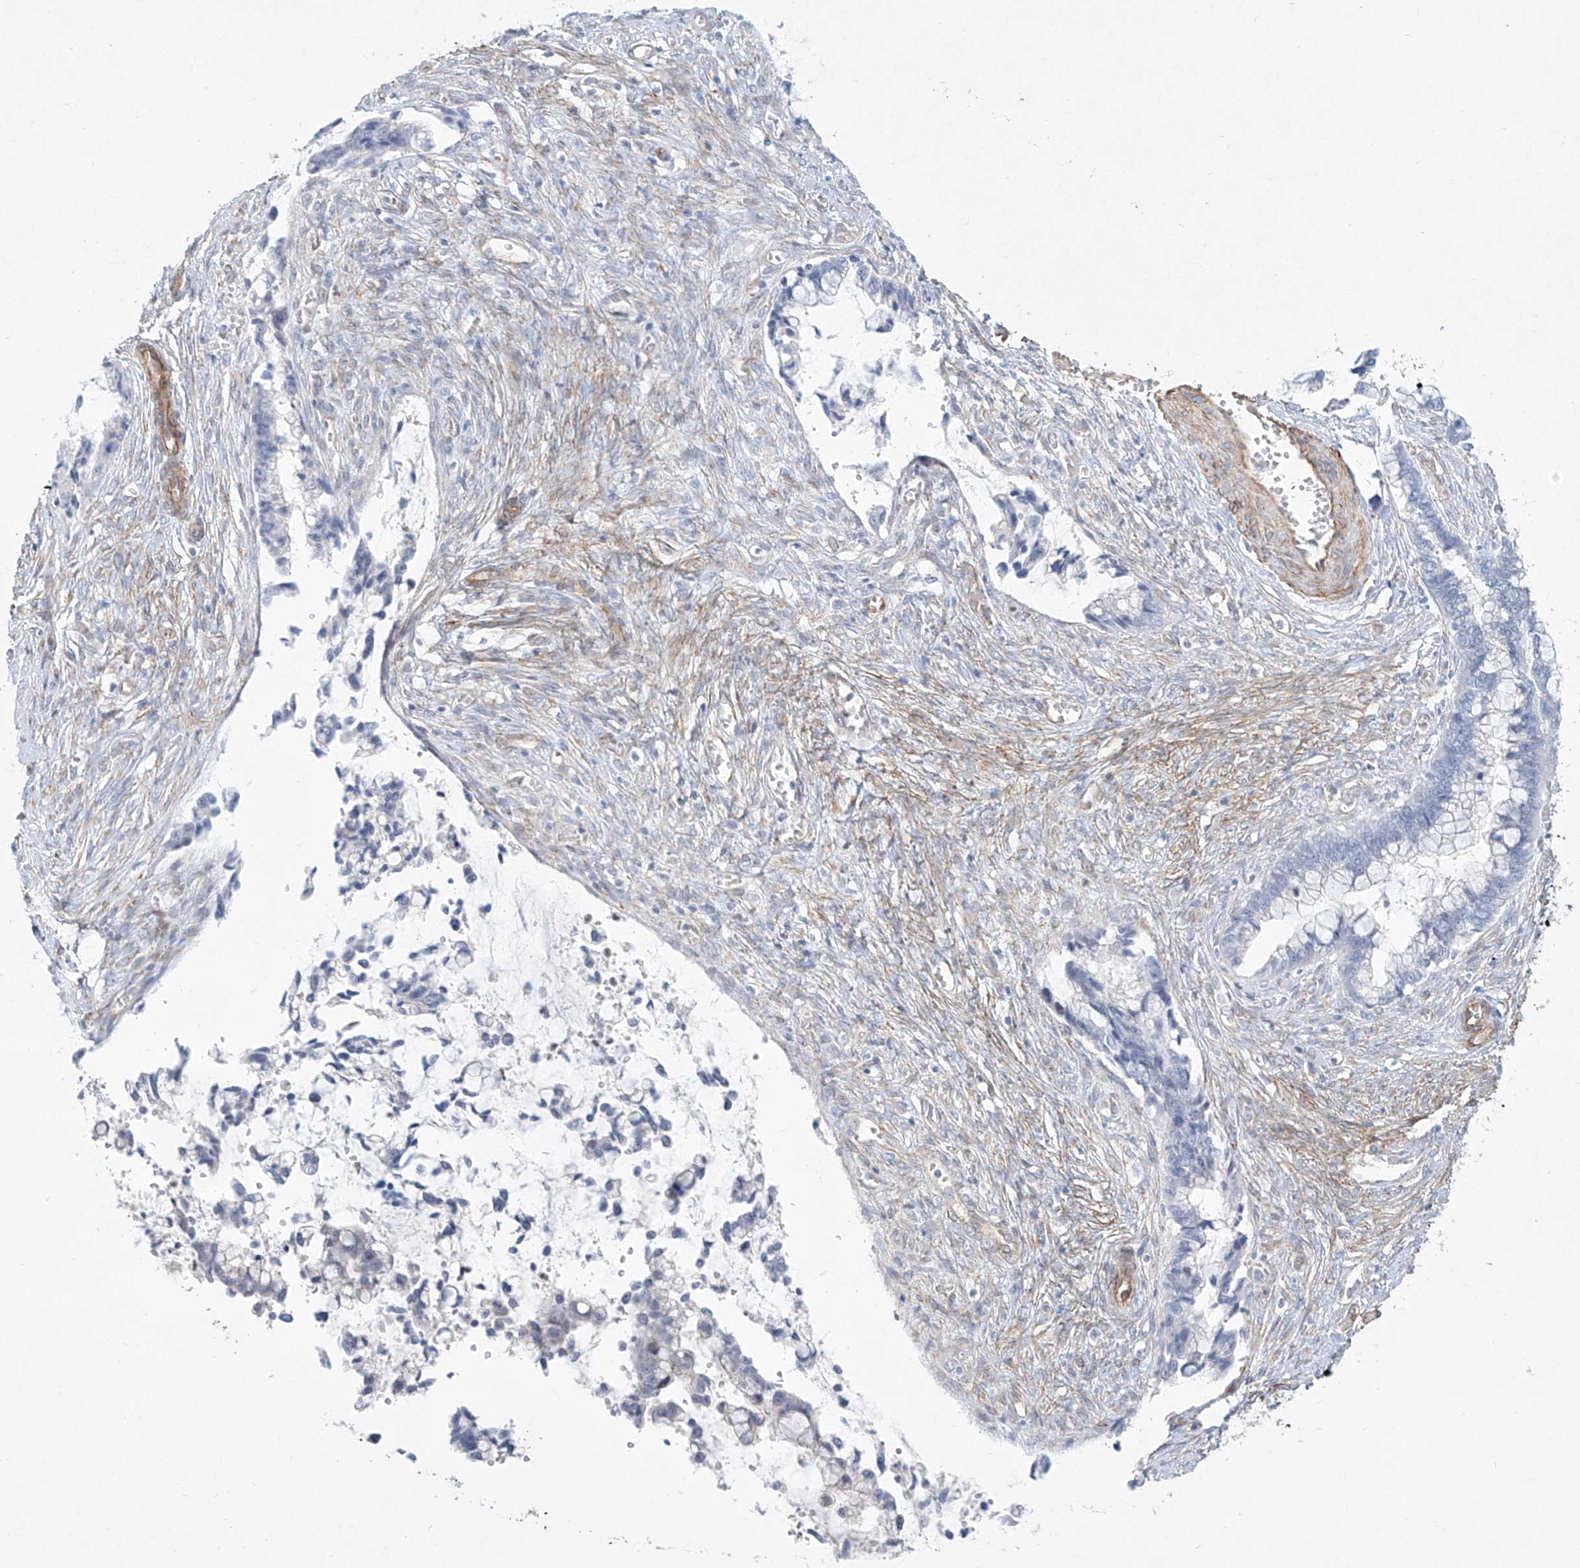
{"staining": {"intensity": "negative", "quantity": "none", "location": "none"}, "tissue": "cervical cancer", "cell_type": "Tumor cells", "image_type": "cancer", "snomed": [{"axis": "morphology", "description": "Adenocarcinoma, NOS"}, {"axis": "topography", "description": "Cervix"}], "caption": "DAB (3,3'-diaminobenzidine) immunohistochemical staining of cervical cancer (adenocarcinoma) reveals no significant expression in tumor cells.", "gene": "REEP2", "patient": {"sex": "female", "age": 44}}